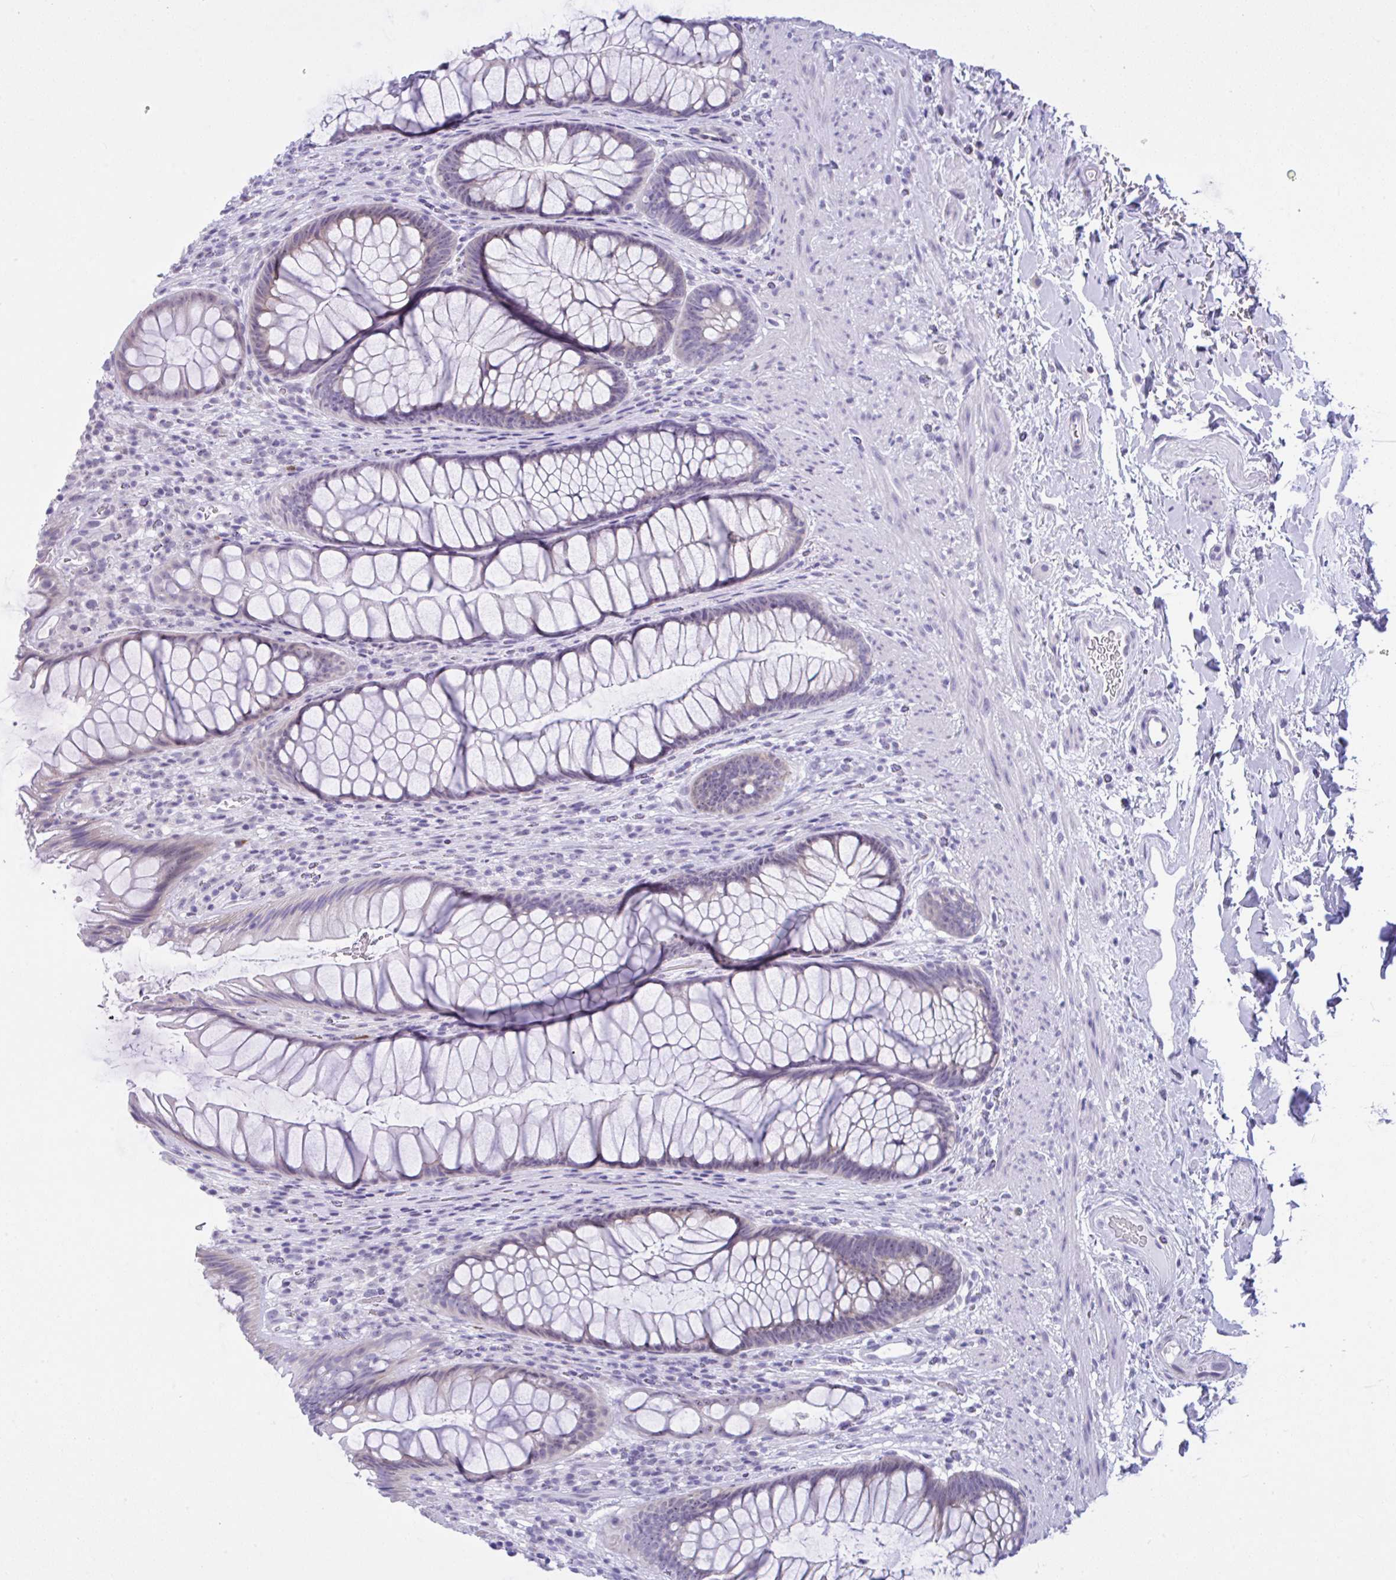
{"staining": {"intensity": "negative", "quantity": "none", "location": "none"}, "tissue": "rectum", "cell_type": "Glandular cells", "image_type": "normal", "snomed": [{"axis": "morphology", "description": "Normal tissue, NOS"}, {"axis": "topography", "description": "Rectum"}], "caption": "Photomicrograph shows no significant protein expression in glandular cells of unremarkable rectum. (IHC, brightfield microscopy, high magnification).", "gene": "YBX2", "patient": {"sex": "male", "age": 53}}